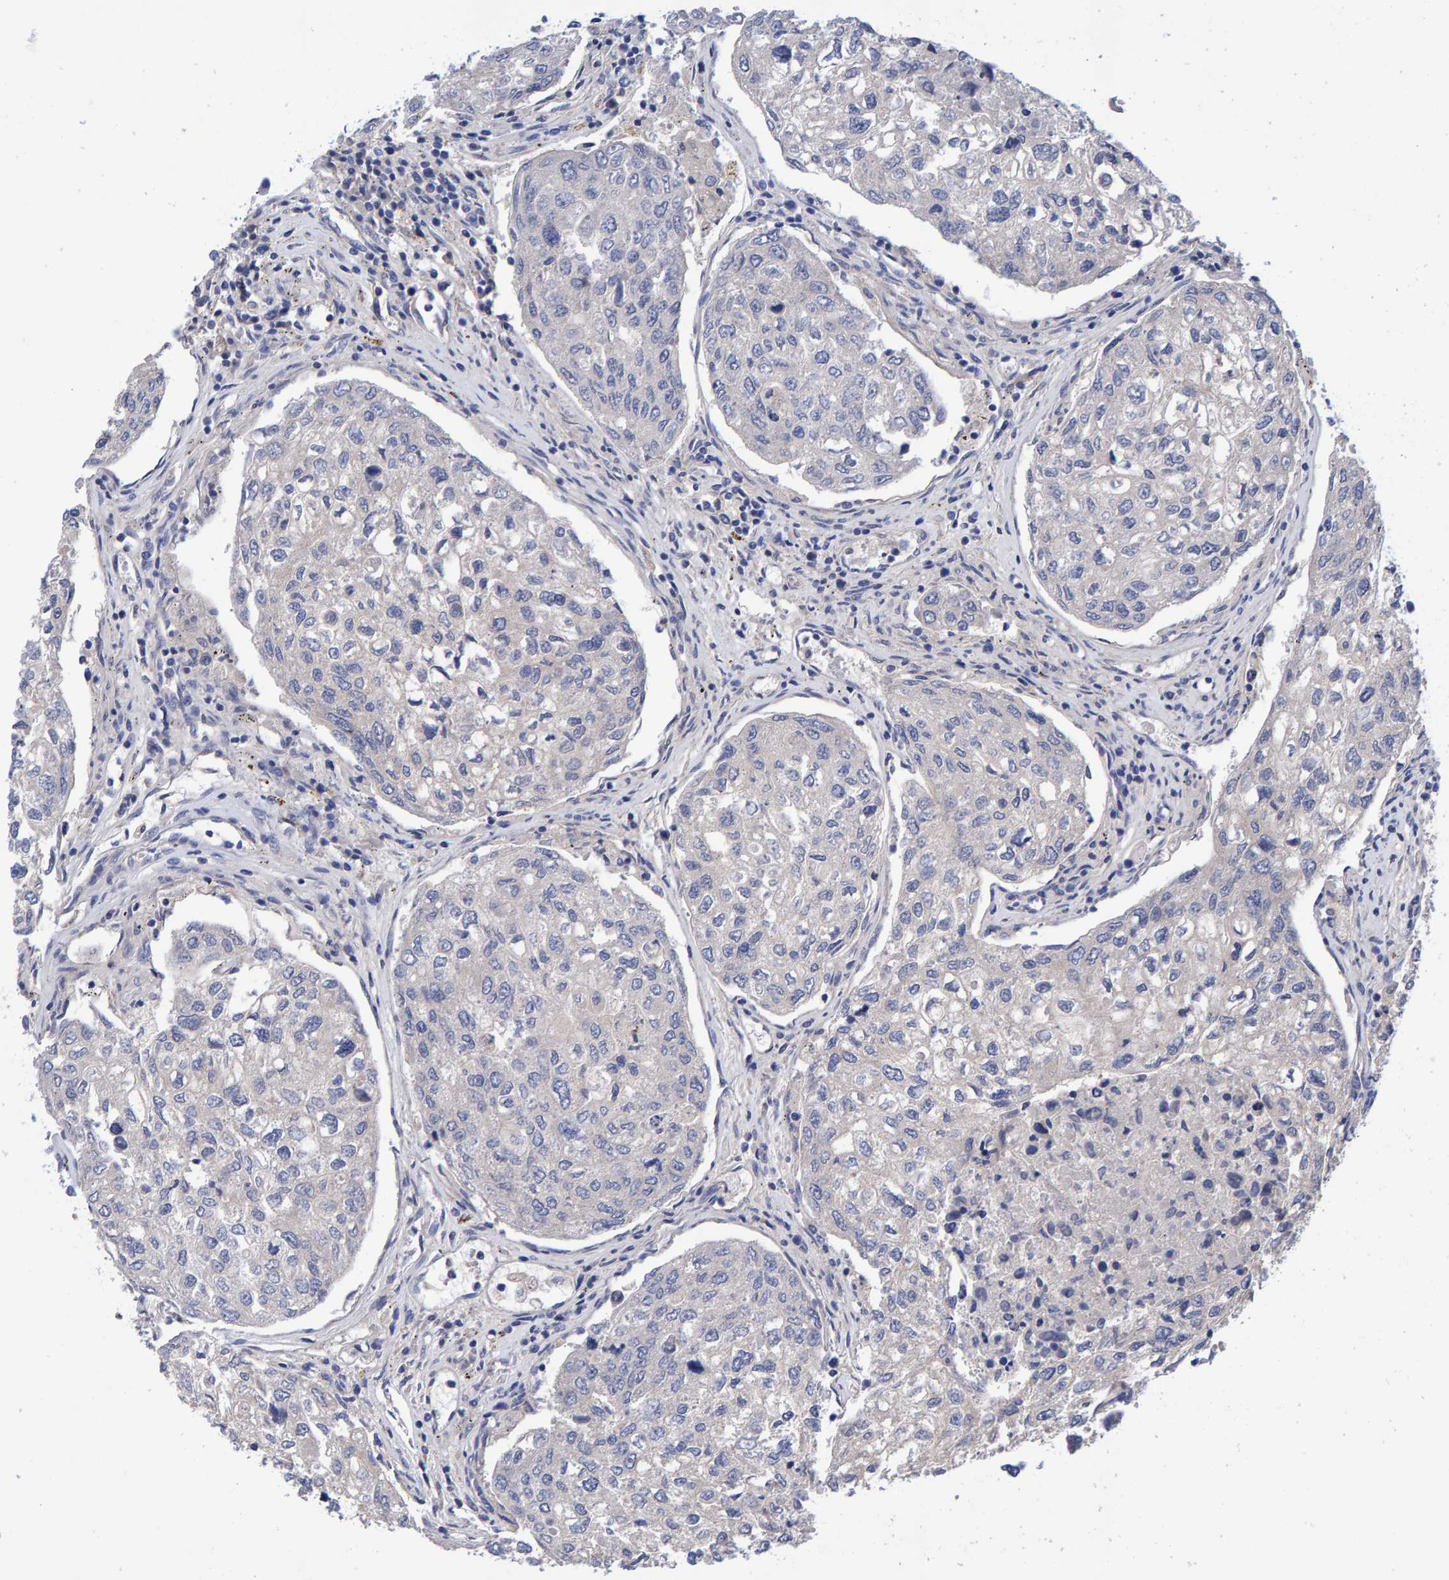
{"staining": {"intensity": "negative", "quantity": "none", "location": "none"}, "tissue": "urothelial cancer", "cell_type": "Tumor cells", "image_type": "cancer", "snomed": [{"axis": "morphology", "description": "Urothelial carcinoma, High grade"}, {"axis": "topography", "description": "Lymph node"}, {"axis": "topography", "description": "Urinary bladder"}], "caption": "This is a histopathology image of immunohistochemistry staining of urothelial cancer, which shows no expression in tumor cells.", "gene": "EFR3A", "patient": {"sex": "male", "age": 51}}